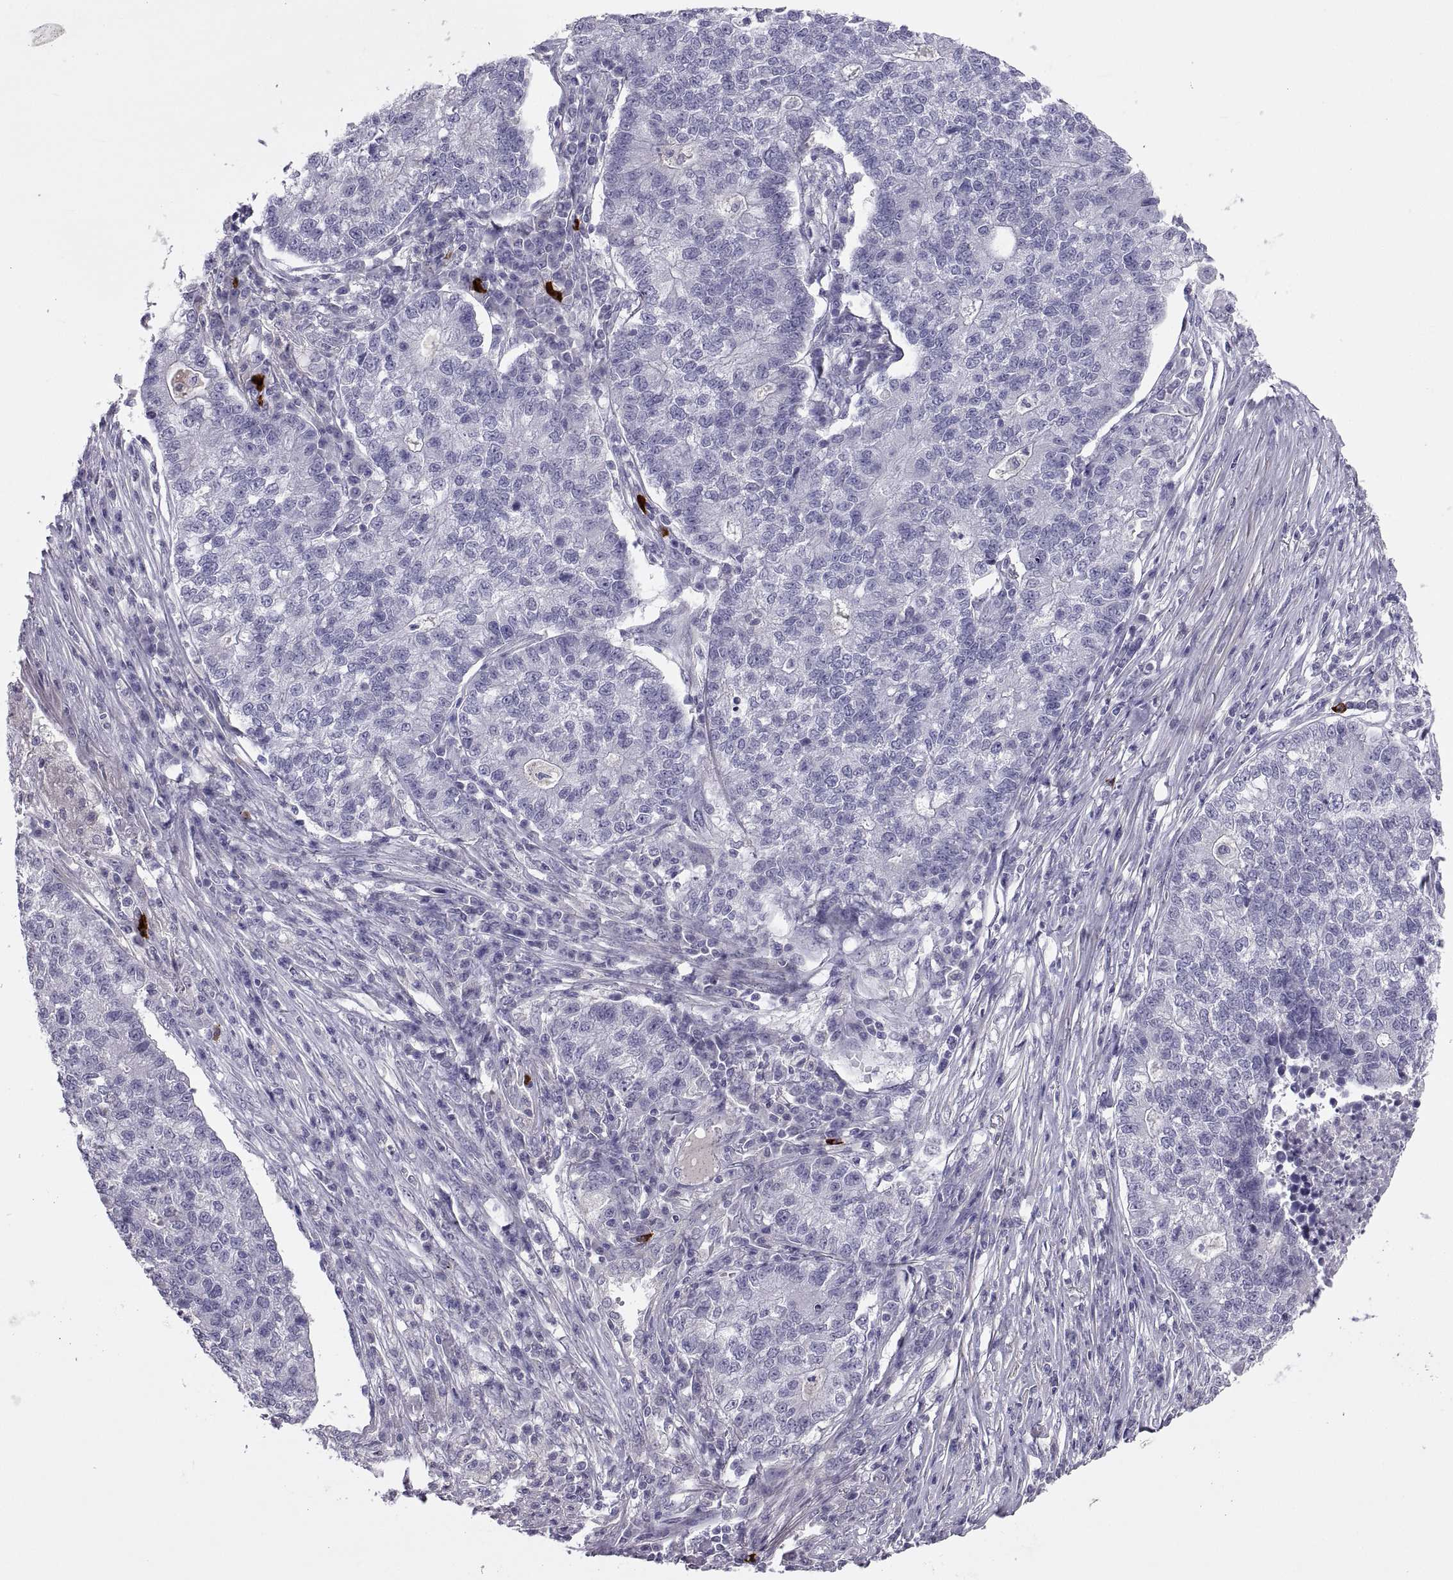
{"staining": {"intensity": "negative", "quantity": "none", "location": "none"}, "tissue": "lung cancer", "cell_type": "Tumor cells", "image_type": "cancer", "snomed": [{"axis": "morphology", "description": "Adenocarcinoma, NOS"}, {"axis": "topography", "description": "Lung"}], "caption": "This is an immunohistochemistry micrograph of adenocarcinoma (lung). There is no staining in tumor cells.", "gene": "IGSF1", "patient": {"sex": "male", "age": 57}}